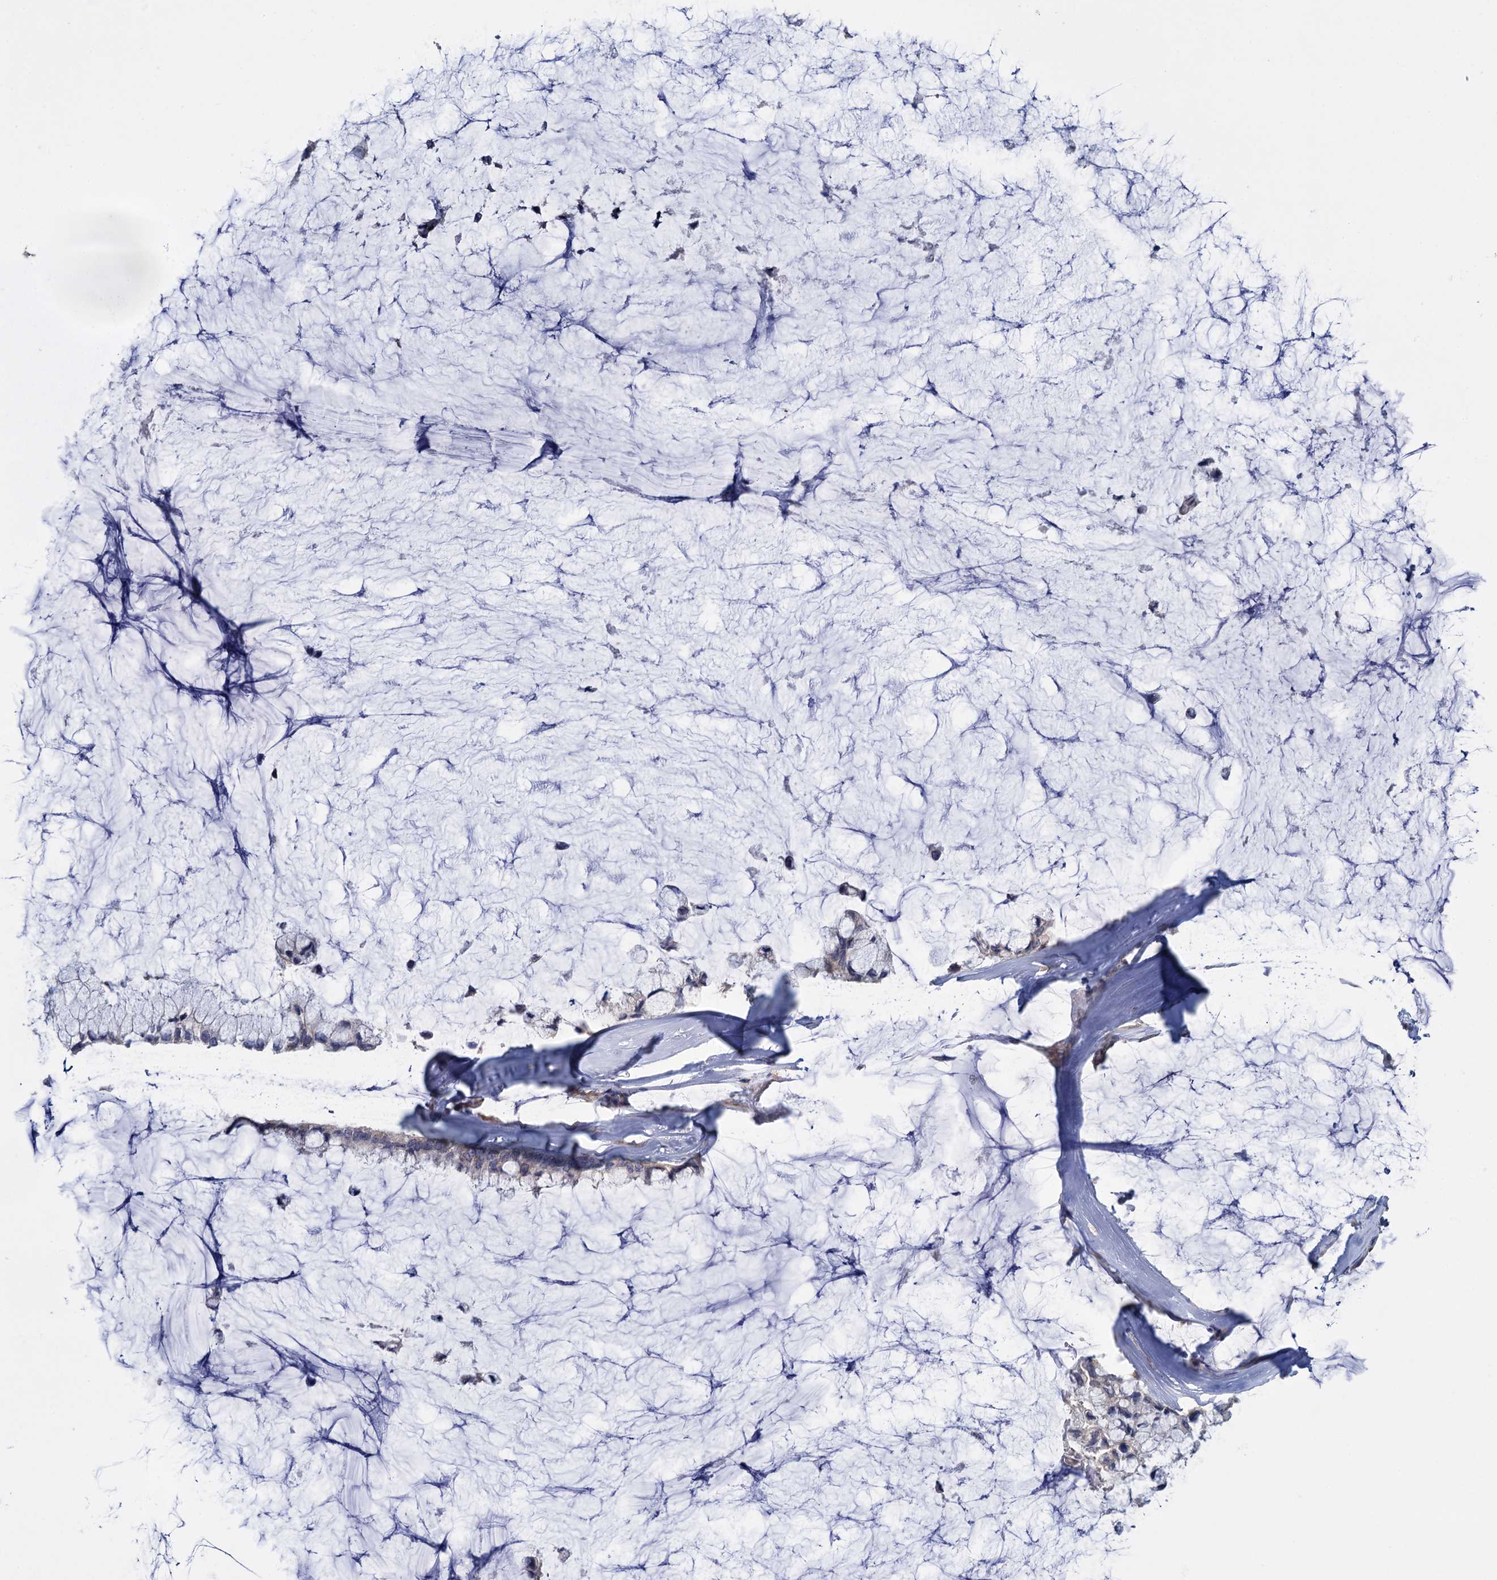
{"staining": {"intensity": "negative", "quantity": "none", "location": "none"}, "tissue": "ovarian cancer", "cell_type": "Tumor cells", "image_type": "cancer", "snomed": [{"axis": "morphology", "description": "Cystadenocarcinoma, mucinous, NOS"}, {"axis": "topography", "description": "Ovary"}], "caption": "Immunohistochemical staining of human mucinous cystadenocarcinoma (ovarian) exhibits no significant staining in tumor cells.", "gene": "GSTM2", "patient": {"sex": "female", "age": 39}}